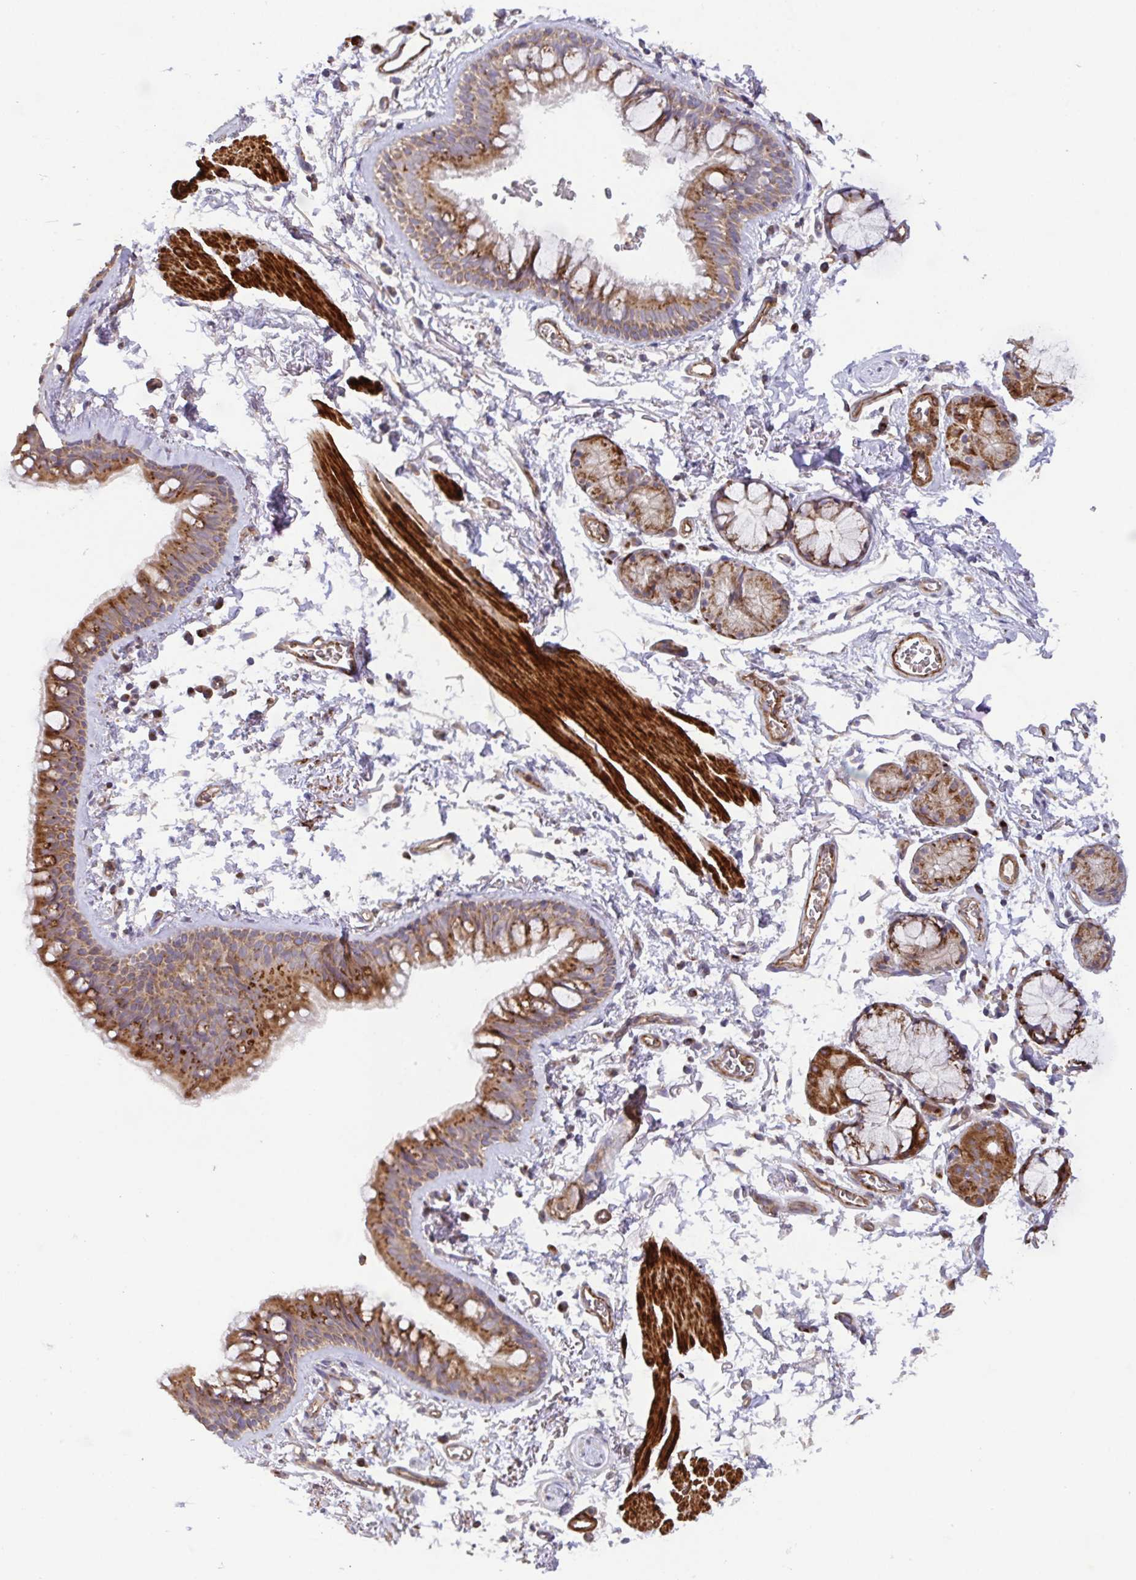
{"staining": {"intensity": "strong", "quantity": "25%-75%", "location": "cytoplasmic/membranous"}, "tissue": "bronchus", "cell_type": "Respiratory epithelial cells", "image_type": "normal", "snomed": [{"axis": "morphology", "description": "Normal tissue, NOS"}, {"axis": "topography", "description": "Cartilage tissue"}, {"axis": "topography", "description": "Bronchus"}], "caption": "Protein expression analysis of normal bronchus reveals strong cytoplasmic/membranous positivity in approximately 25%-75% of respiratory epithelial cells. (DAB (3,3'-diaminobenzidine) IHC, brown staining for protein, blue staining for nuclei).", "gene": "TM9SF4", "patient": {"sex": "female", "age": 79}}